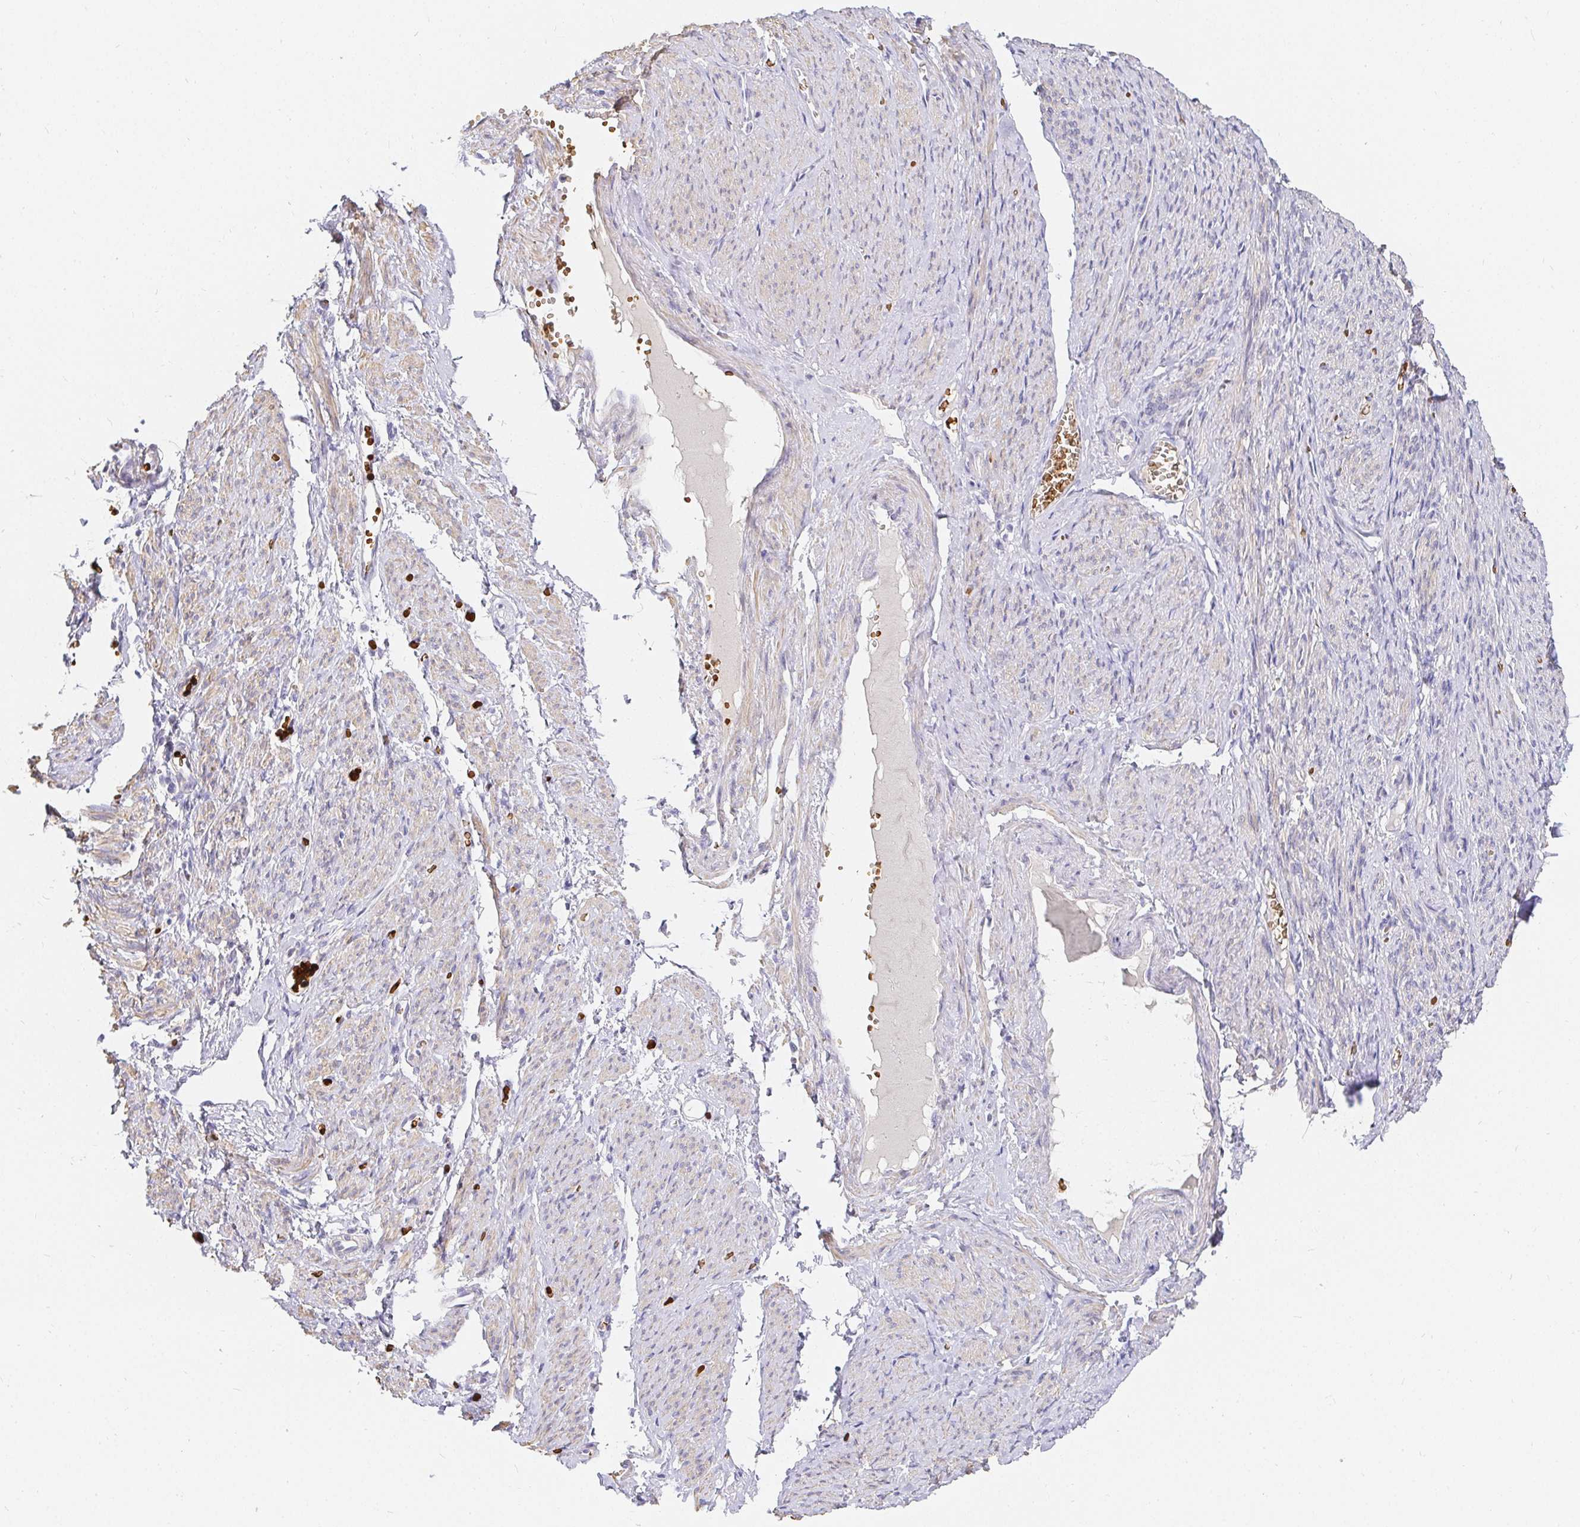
{"staining": {"intensity": "weak", "quantity": "25%-75%", "location": "cytoplasmic/membranous"}, "tissue": "smooth muscle", "cell_type": "Smooth muscle cells", "image_type": "normal", "snomed": [{"axis": "morphology", "description": "Normal tissue, NOS"}, {"axis": "topography", "description": "Smooth muscle"}], "caption": "A low amount of weak cytoplasmic/membranous staining is appreciated in approximately 25%-75% of smooth muscle cells in benign smooth muscle.", "gene": "FGF21", "patient": {"sex": "female", "age": 65}}